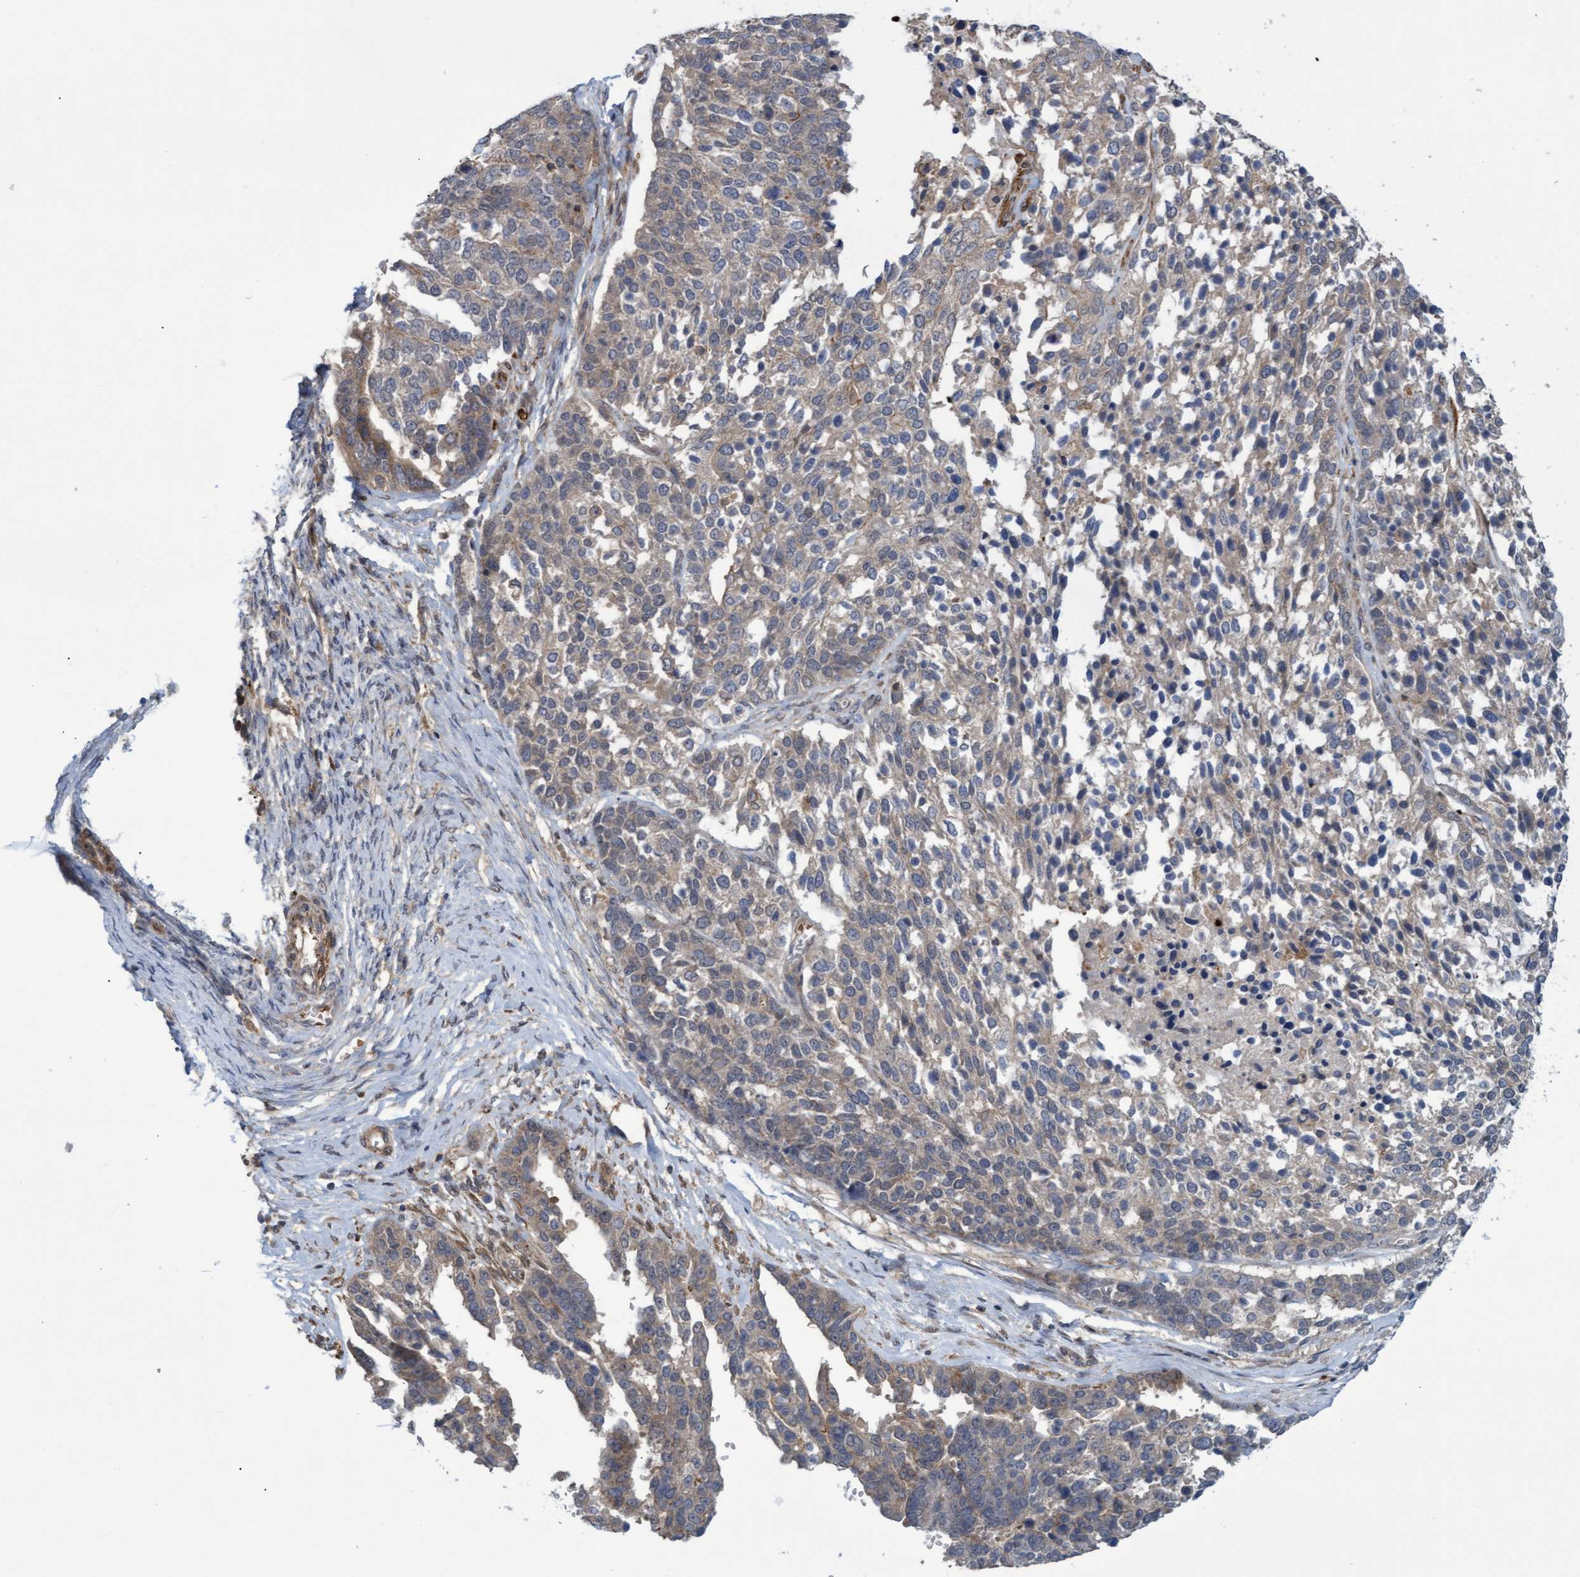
{"staining": {"intensity": "weak", "quantity": "<25%", "location": "cytoplasmic/membranous"}, "tissue": "ovarian cancer", "cell_type": "Tumor cells", "image_type": "cancer", "snomed": [{"axis": "morphology", "description": "Cystadenocarcinoma, serous, NOS"}, {"axis": "topography", "description": "Ovary"}], "caption": "Immunohistochemistry (IHC) image of neoplastic tissue: human serous cystadenocarcinoma (ovarian) stained with DAB (3,3'-diaminobenzidine) displays no significant protein staining in tumor cells.", "gene": "NAA15", "patient": {"sex": "female", "age": 44}}